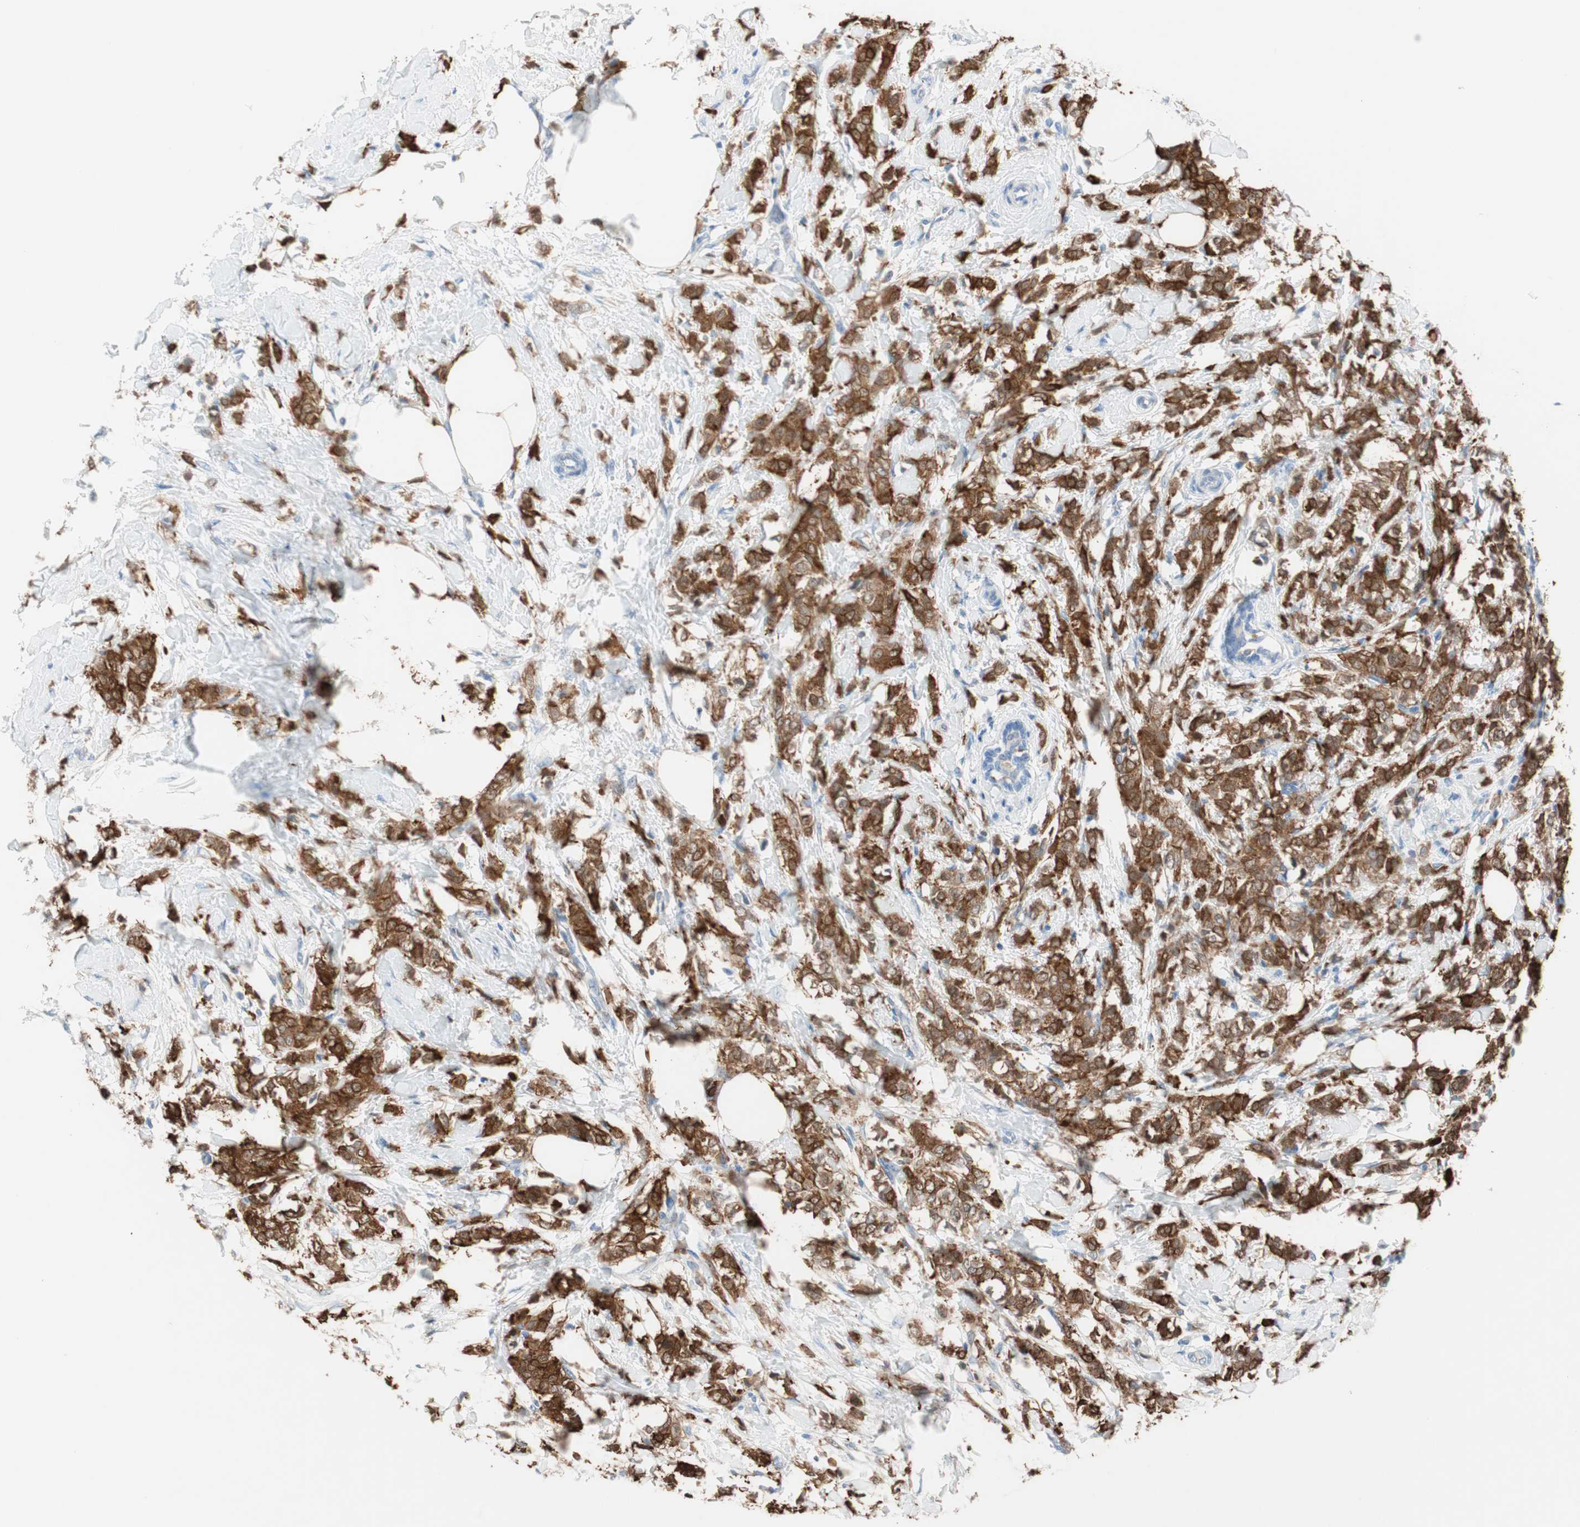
{"staining": {"intensity": "strong", "quantity": ">75%", "location": "cytoplasmic/membranous"}, "tissue": "breast cancer", "cell_type": "Tumor cells", "image_type": "cancer", "snomed": [{"axis": "morphology", "description": "Lobular carcinoma, in situ"}, {"axis": "morphology", "description": "Lobular carcinoma"}, {"axis": "topography", "description": "Breast"}], "caption": "Protein staining demonstrates strong cytoplasmic/membranous staining in approximately >75% of tumor cells in breast cancer.", "gene": "GLUL", "patient": {"sex": "female", "age": 41}}